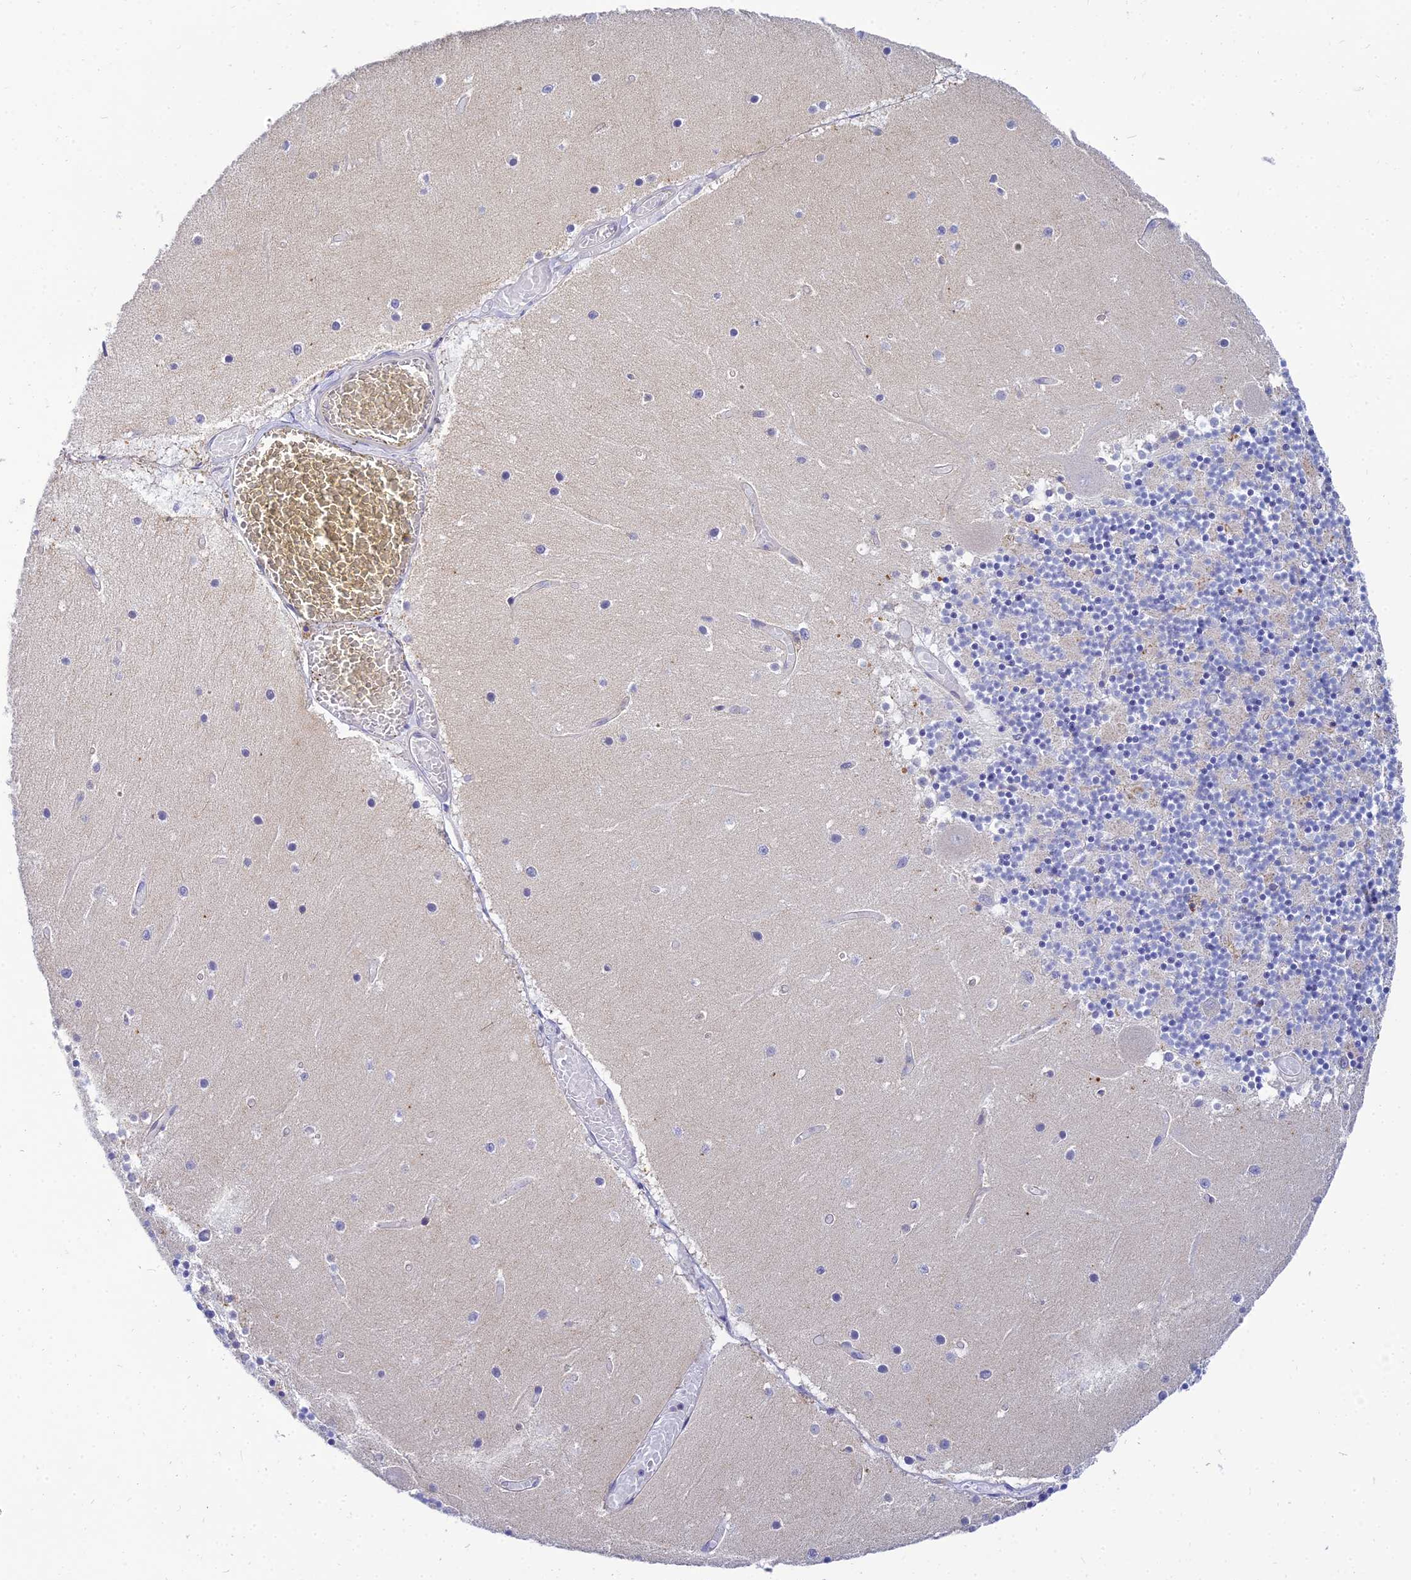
{"staining": {"intensity": "moderate", "quantity": "<25%", "location": "cytoplasmic/membranous"}, "tissue": "cerebellum", "cell_type": "Cells in granular layer", "image_type": "normal", "snomed": [{"axis": "morphology", "description": "Normal tissue, NOS"}, {"axis": "topography", "description": "Cerebellum"}], "caption": "Immunohistochemical staining of normal human cerebellum reveals moderate cytoplasmic/membranous protein staining in about <25% of cells in granular layer.", "gene": "ARL8A", "patient": {"sex": "female", "age": 28}}